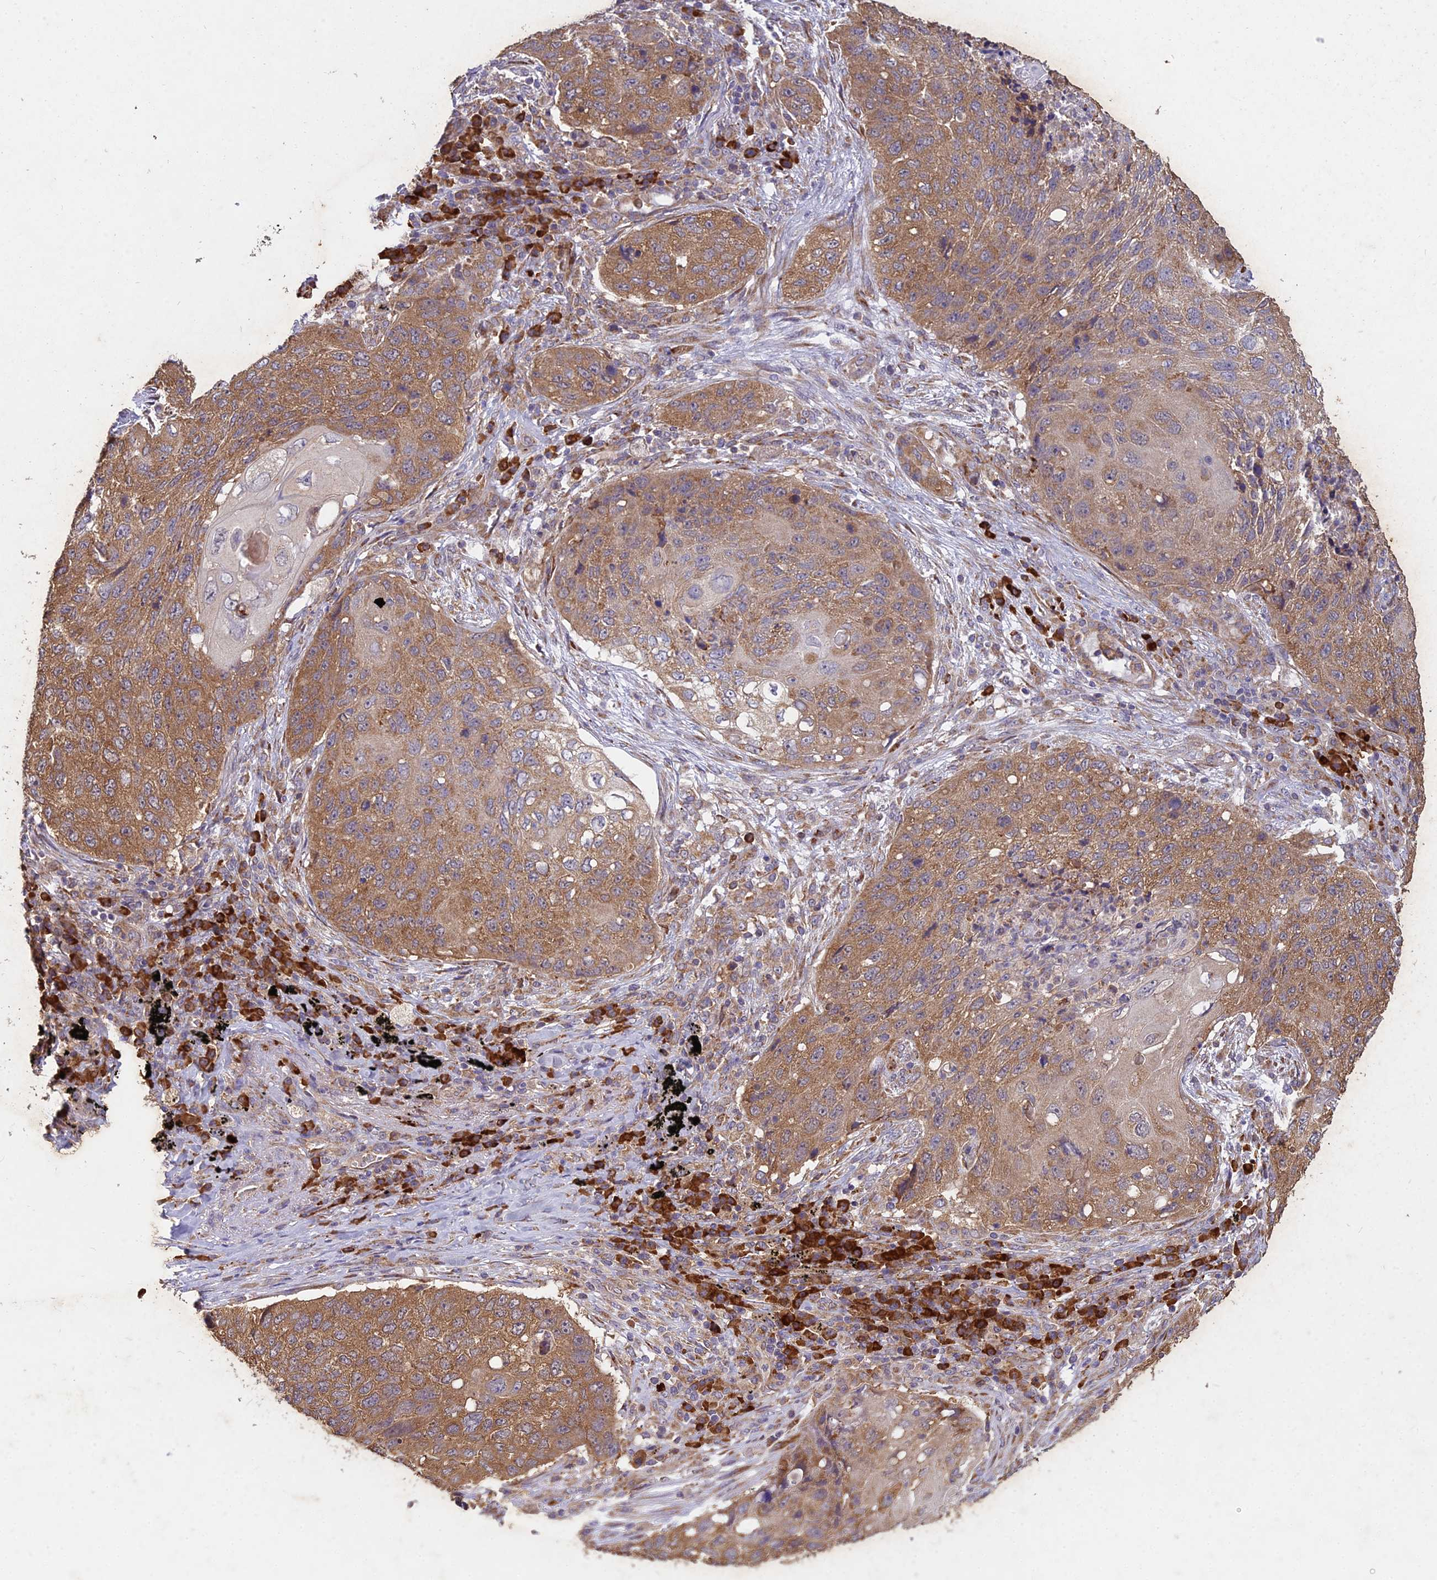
{"staining": {"intensity": "moderate", "quantity": ">75%", "location": "cytoplasmic/membranous"}, "tissue": "lung cancer", "cell_type": "Tumor cells", "image_type": "cancer", "snomed": [{"axis": "morphology", "description": "Squamous cell carcinoma, NOS"}, {"axis": "topography", "description": "Lung"}], "caption": "This is a histology image of immunohistochemistry (IHC) staining of lung cancer, which shows moderate expression in the cytoplasmic/membranous of tumor cells.", "gene": "NXNL2", "patient": {"sex": "female", "age": 63}}